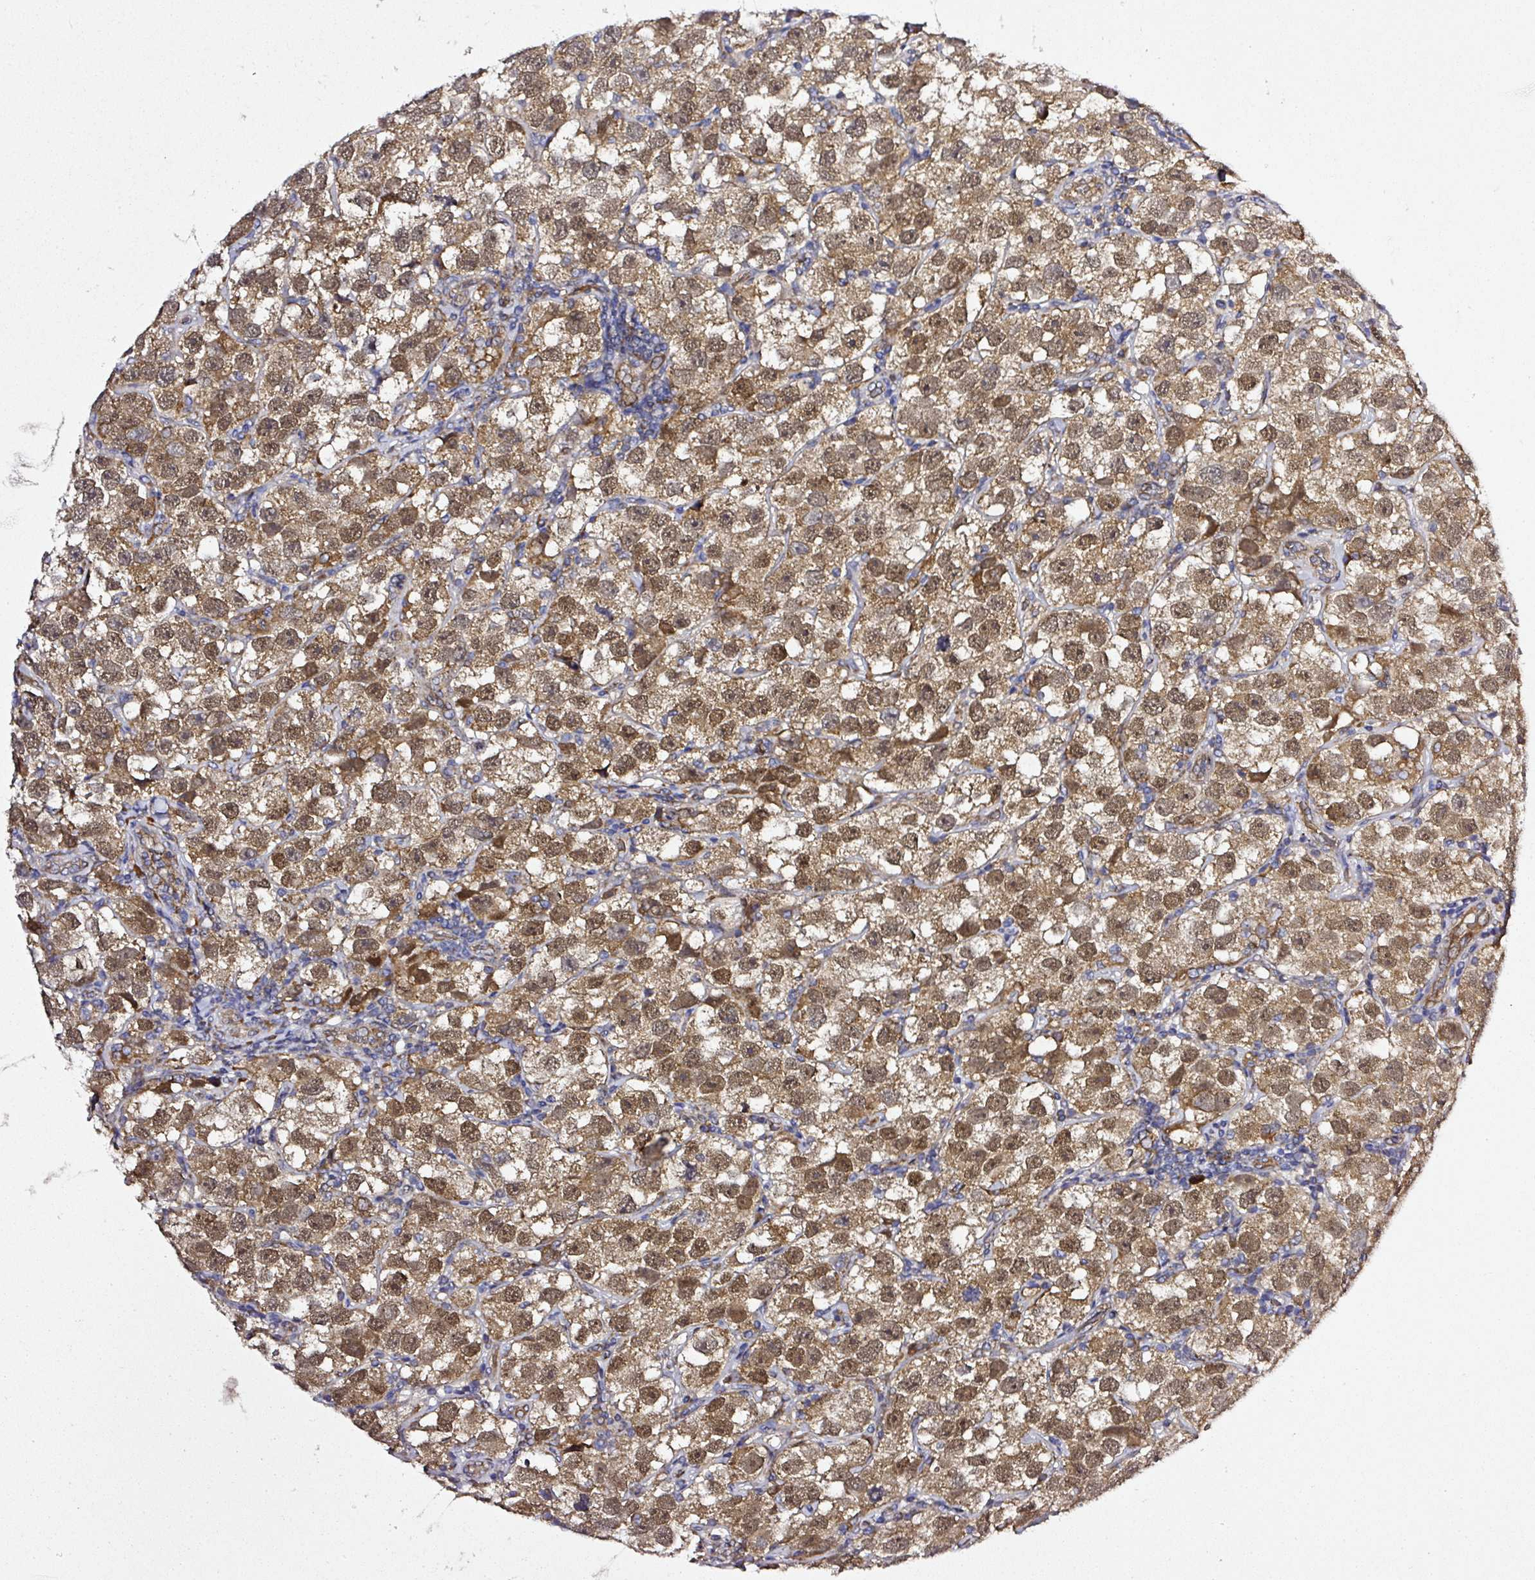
{"staining": {"intensity": "moderate", "quantity": ">75%", "location": "cytoplasmic/membranous,nuclear"}, "tissue": "testis cancer", "cell_type": "Tumor cells", "image_type": "cancer", "snomed": [{"axis": "morphology", "description": "Seminoma, NOS"}, {"axis": "topography", "description": "Testis"}], "caption": "Human testis cancer stained with a protein marker displays moderate staining in tumor cells.", "gene": "ZNF513", "patient": {"sex": "male", "age": 26}}